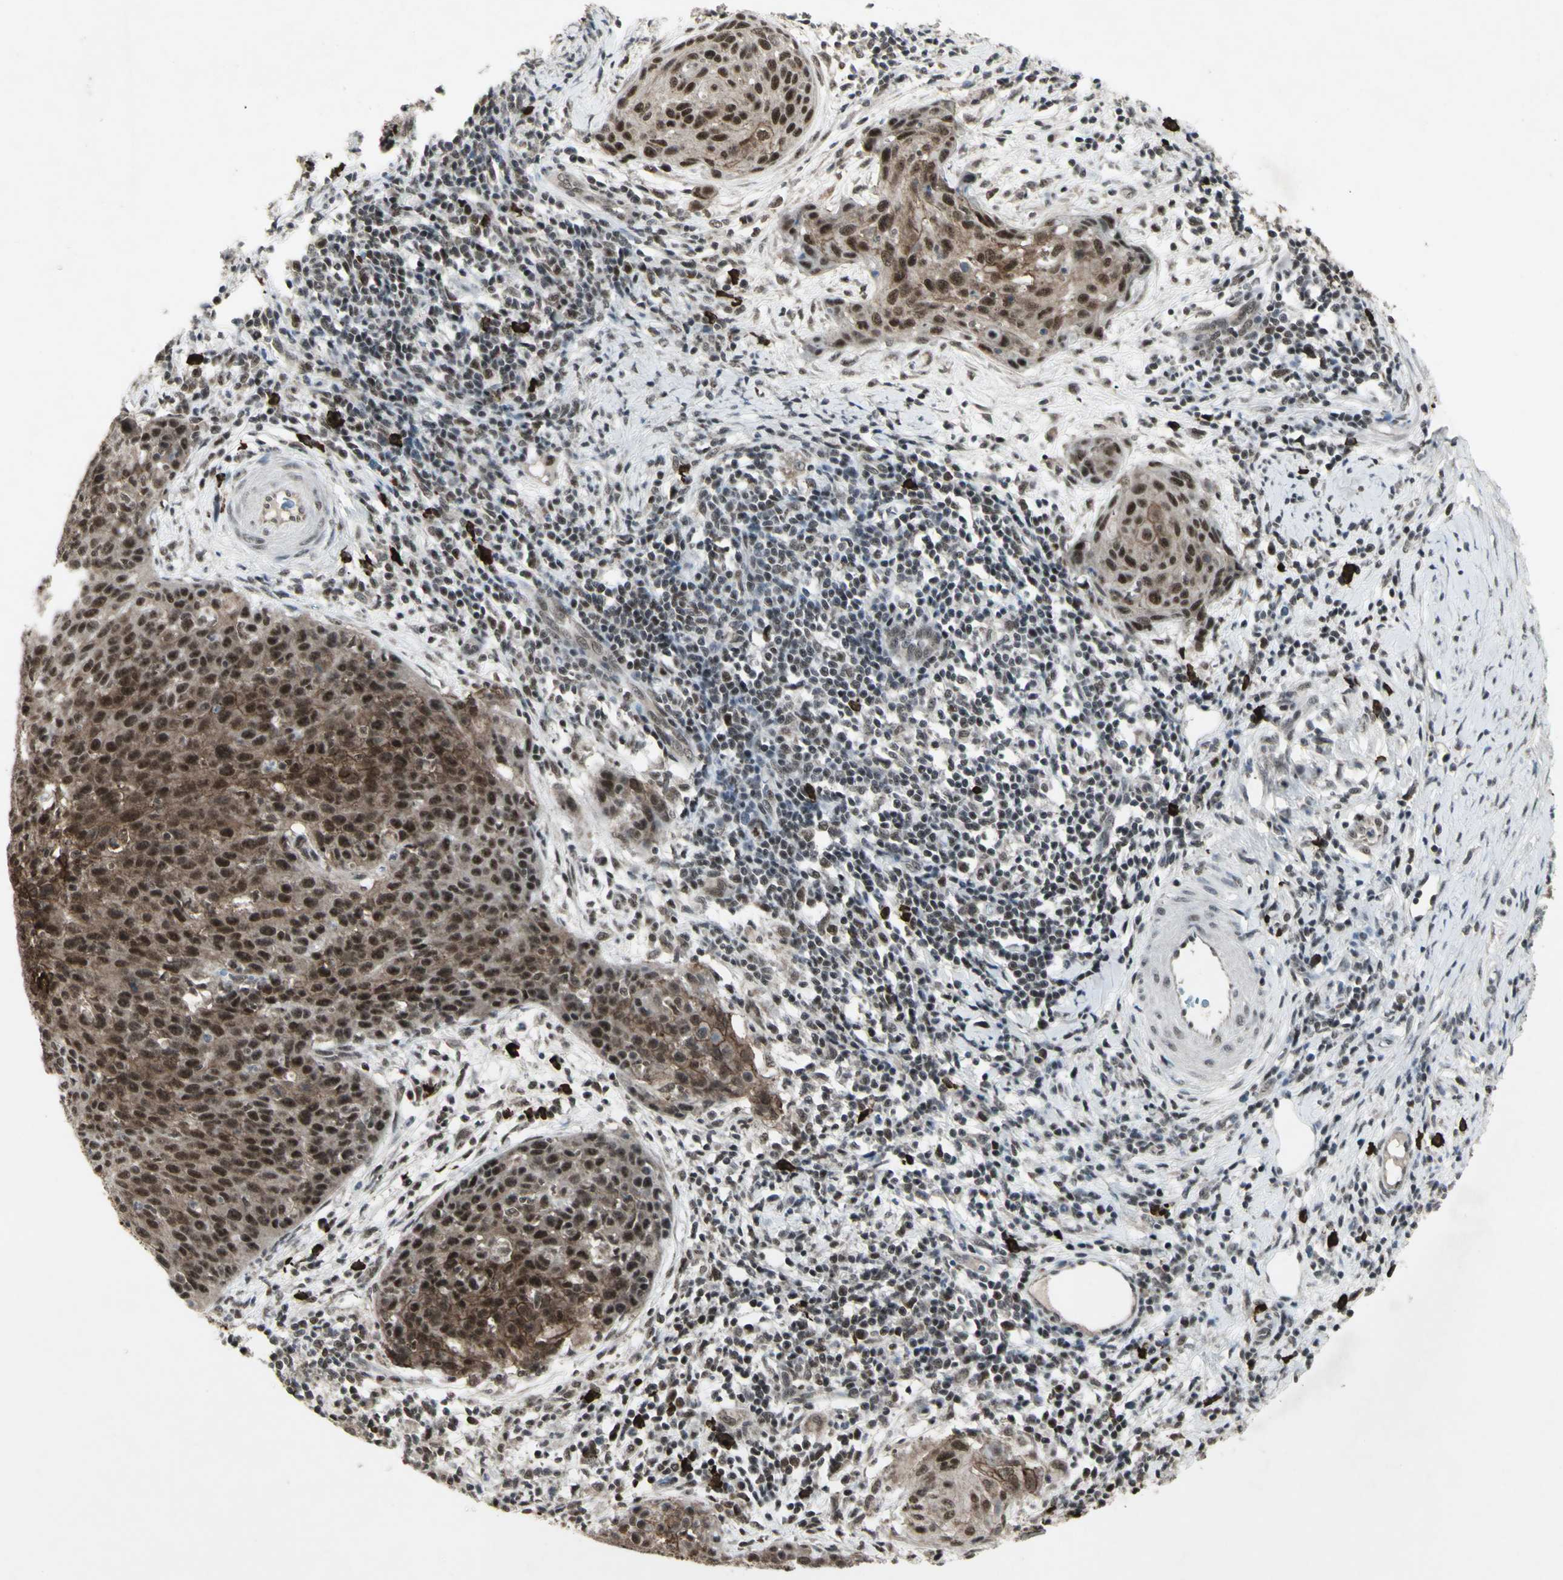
{"staining": {"intensity": "strong", "quantity": ">75%", "location": "cytoplasmic/membranous,nuclear"}, "tissue": "cervical cancer", "cell_type": "Tumor cells", "image_type": "cancer", "snomed": [{"axis": "morphology", "description": "Squamous cell carcinoma, NOS"}, {"axis": "topography", "description": "Cervix"}], "caption": "Immunohistochemical staining of cervical cancer exhibits high levels of strong cytoplasmic/membranous and nuclear protein positivity in about >75% of tumor cells.", "gene": "CCNT1", "patient": {"sex": "female", "age": 38}}